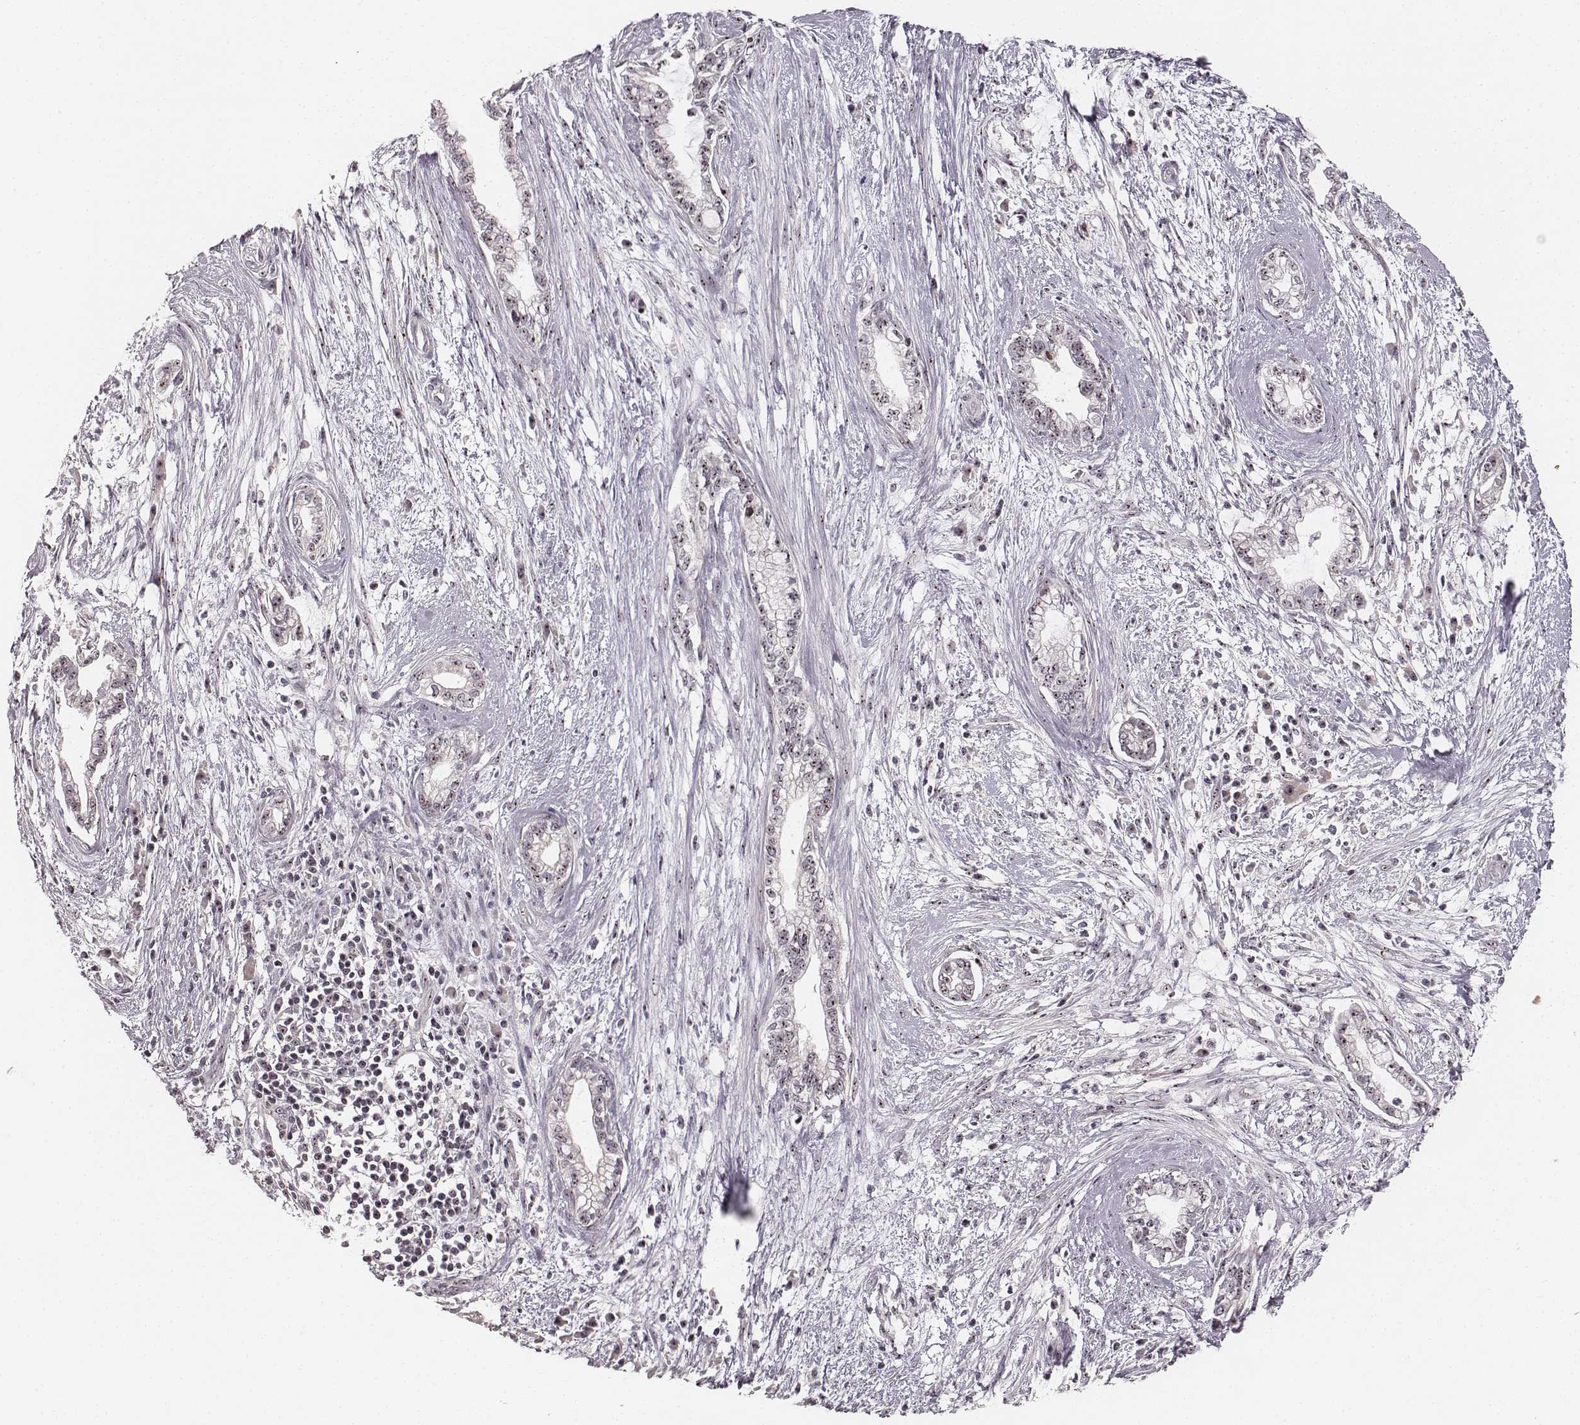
{"staining": {"intensity": "moderate", "quantity": ">75%", "location": "nuclear"}, "tissue": "cervical cancer", "cell_type": "Tumor cells", "image_type": "cancer", "snomed": [{"axis": "morphology", "description": "Adenocarcinoma, NOS"}, {"axis": "topography", "description": "Cervix"}], "caption": "IHC of human cervical cancer displays medium levels of moderate nuclear expression in approximately >75% of tumor cells.", "gene": "NOP56", "patient": {"sex": "female", "age": 62}}